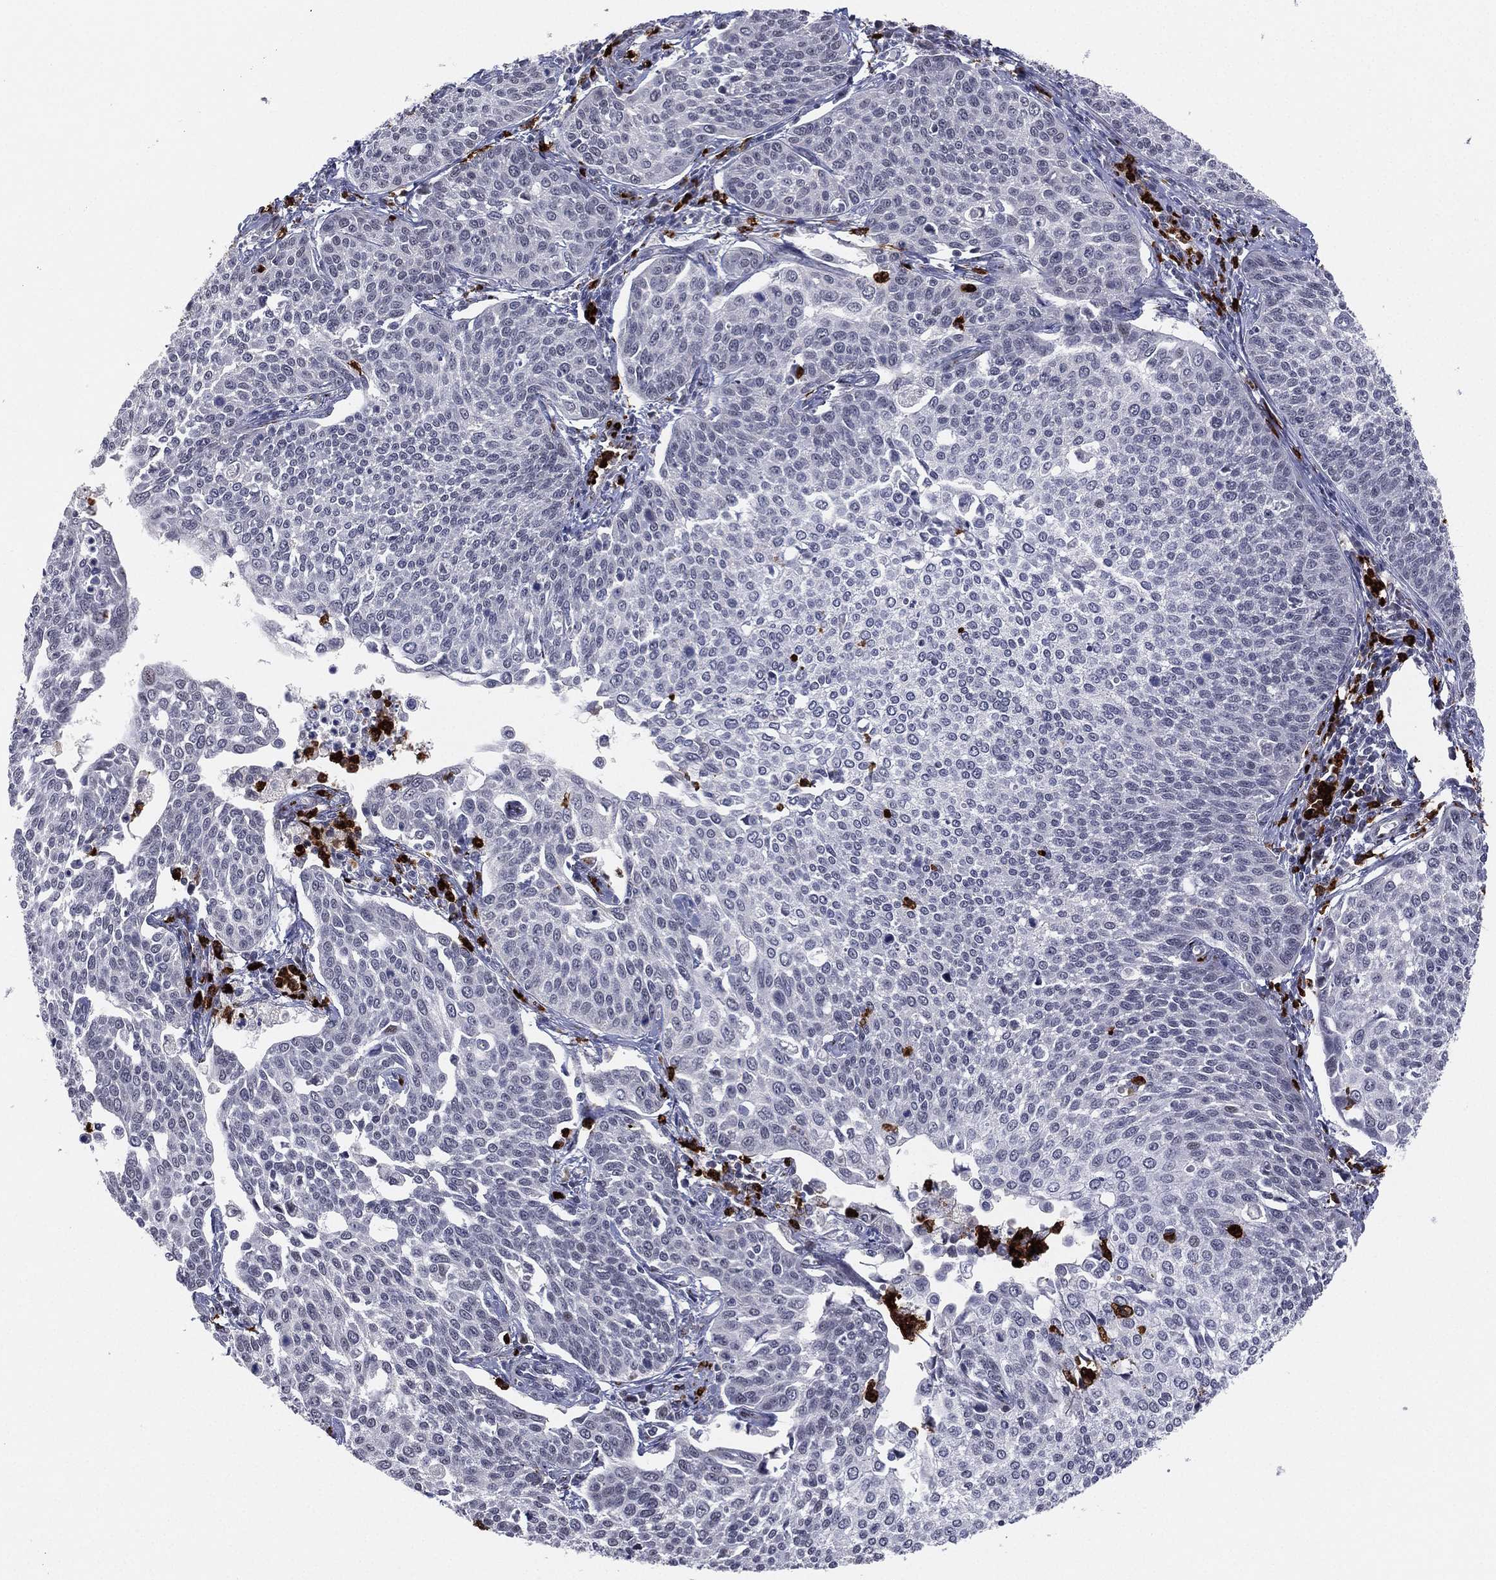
{"staining": {"intensity": "negative", "quantity": "none", "location": "none"}, "tissue": "cervical cancer", "cell_type": "Tumor cells", "image_type": "cancer", "snomed": [{"axis": "morphology", "description": "Squamous cell carcinoma, NOS"}, {"axis": "topography", "description": "Cervix"}], "caption": "This is an immunohistochemistry (IHC) image of human cervical cancer. There is no positivity in tumor cells.", "gene": "CD177", "patient": {"sex": "female", "age": 34}}